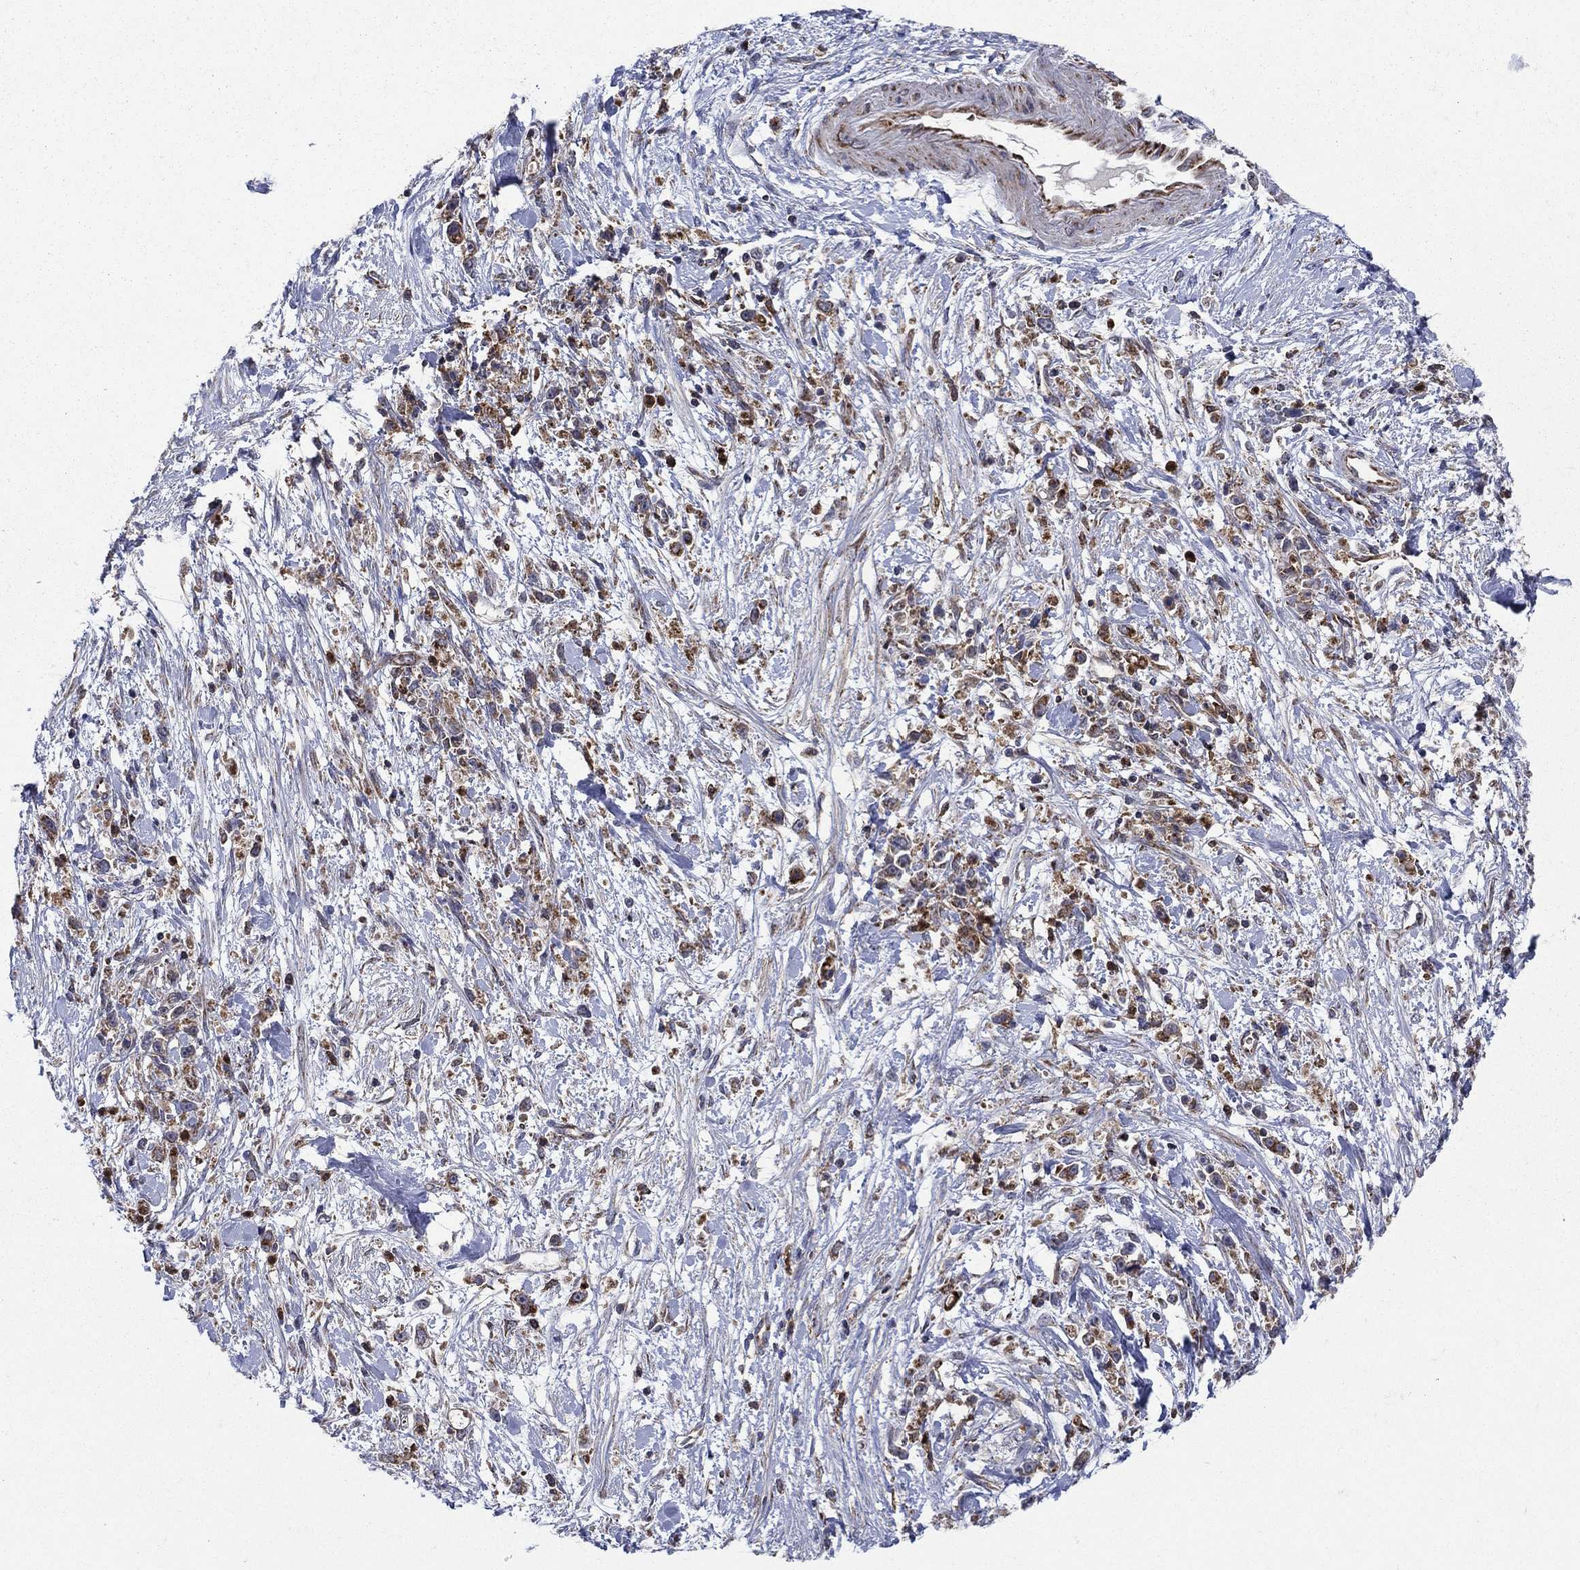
{"staining": {"intensity": "moderate", "quantity": "25%-75%", "location": "cytoplasmic/membranous"}, "tissue": "stomach cancer", "cell_type": "Tumor cells", "image_type": "cancer", "snomed": [{"axis": "morphology", "description": "Adenocarcinoma, NOS"}, {"axis": "topography", "description": "Stomach"}], "caption": "Immunohistochemical staining of human stomach cancer displays moderate cytoplasmic/membranous protein staining in approximately 25%-75% of tumor cells.", "gene": "RNF19B", "patient": {"sex": "female", "age": 59}}